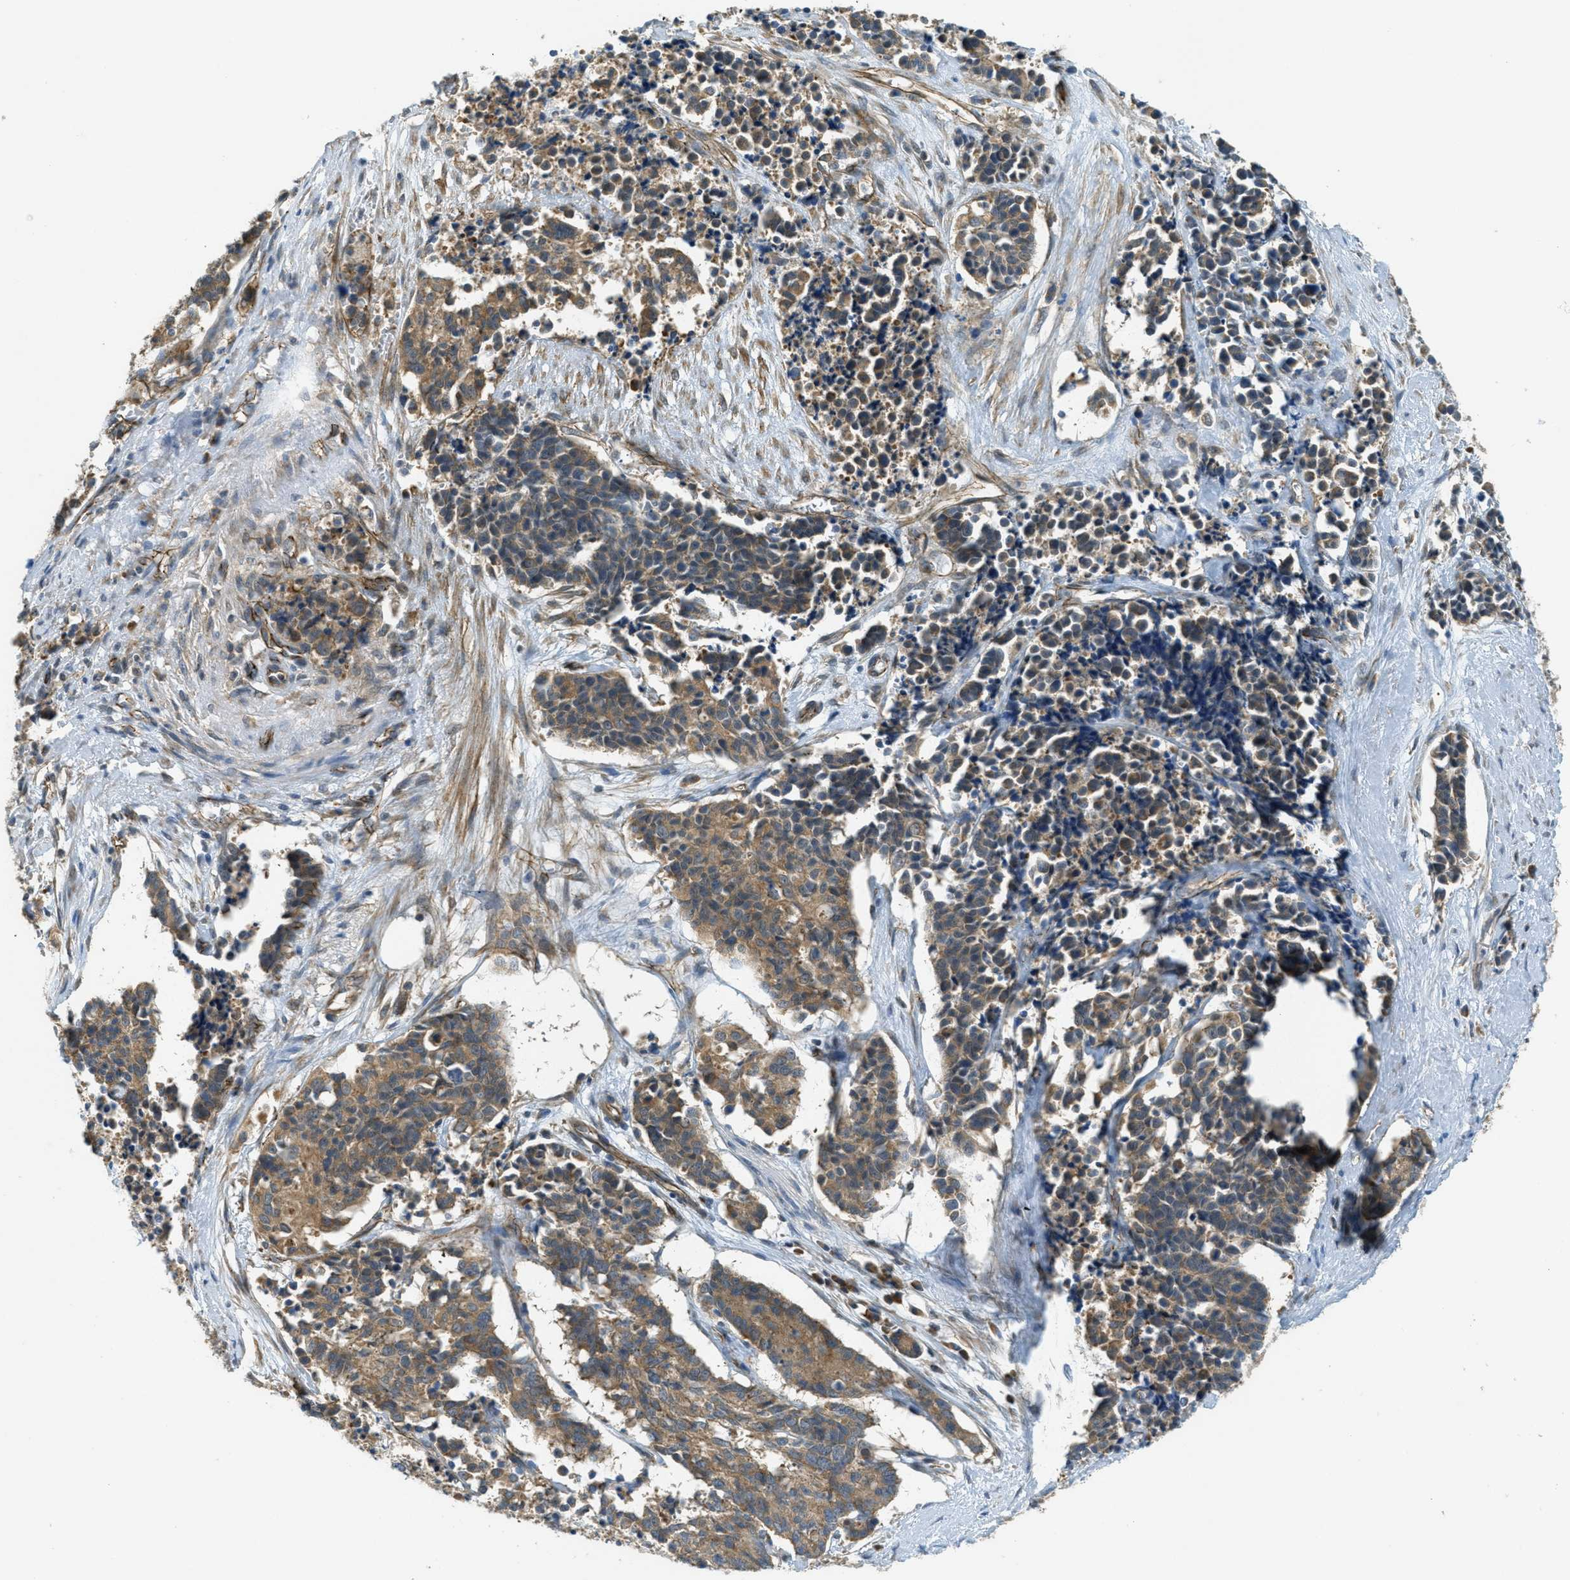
{"staining": {"intensity": "moderate", "quantity": ">75%", "location": "cytoplasmic/membranous"}, "tissue": "cervical cancer", "cell_type": "Tumor cells", "image_type": "cancer", "snomed": [{"axis": "morphology", "description": "Squamous cell carcinoma, NOS"}, {"axis": "topography", "description": "Cervix"}], "caption": "Immunohistochemical staining of human squamous cell carcinoma (cervical) demonstrates medium levels of moderate cytoplasmic/membranous protein staining in about >75% of tumor cells. The staining was performed using DAB to visualize the protein expression in brown, while the nuclei were stained in blue with hematoxylin (Magnification: 20x).", "gene": "JCAD", "patient": {"sex": "female", "age": 35}}